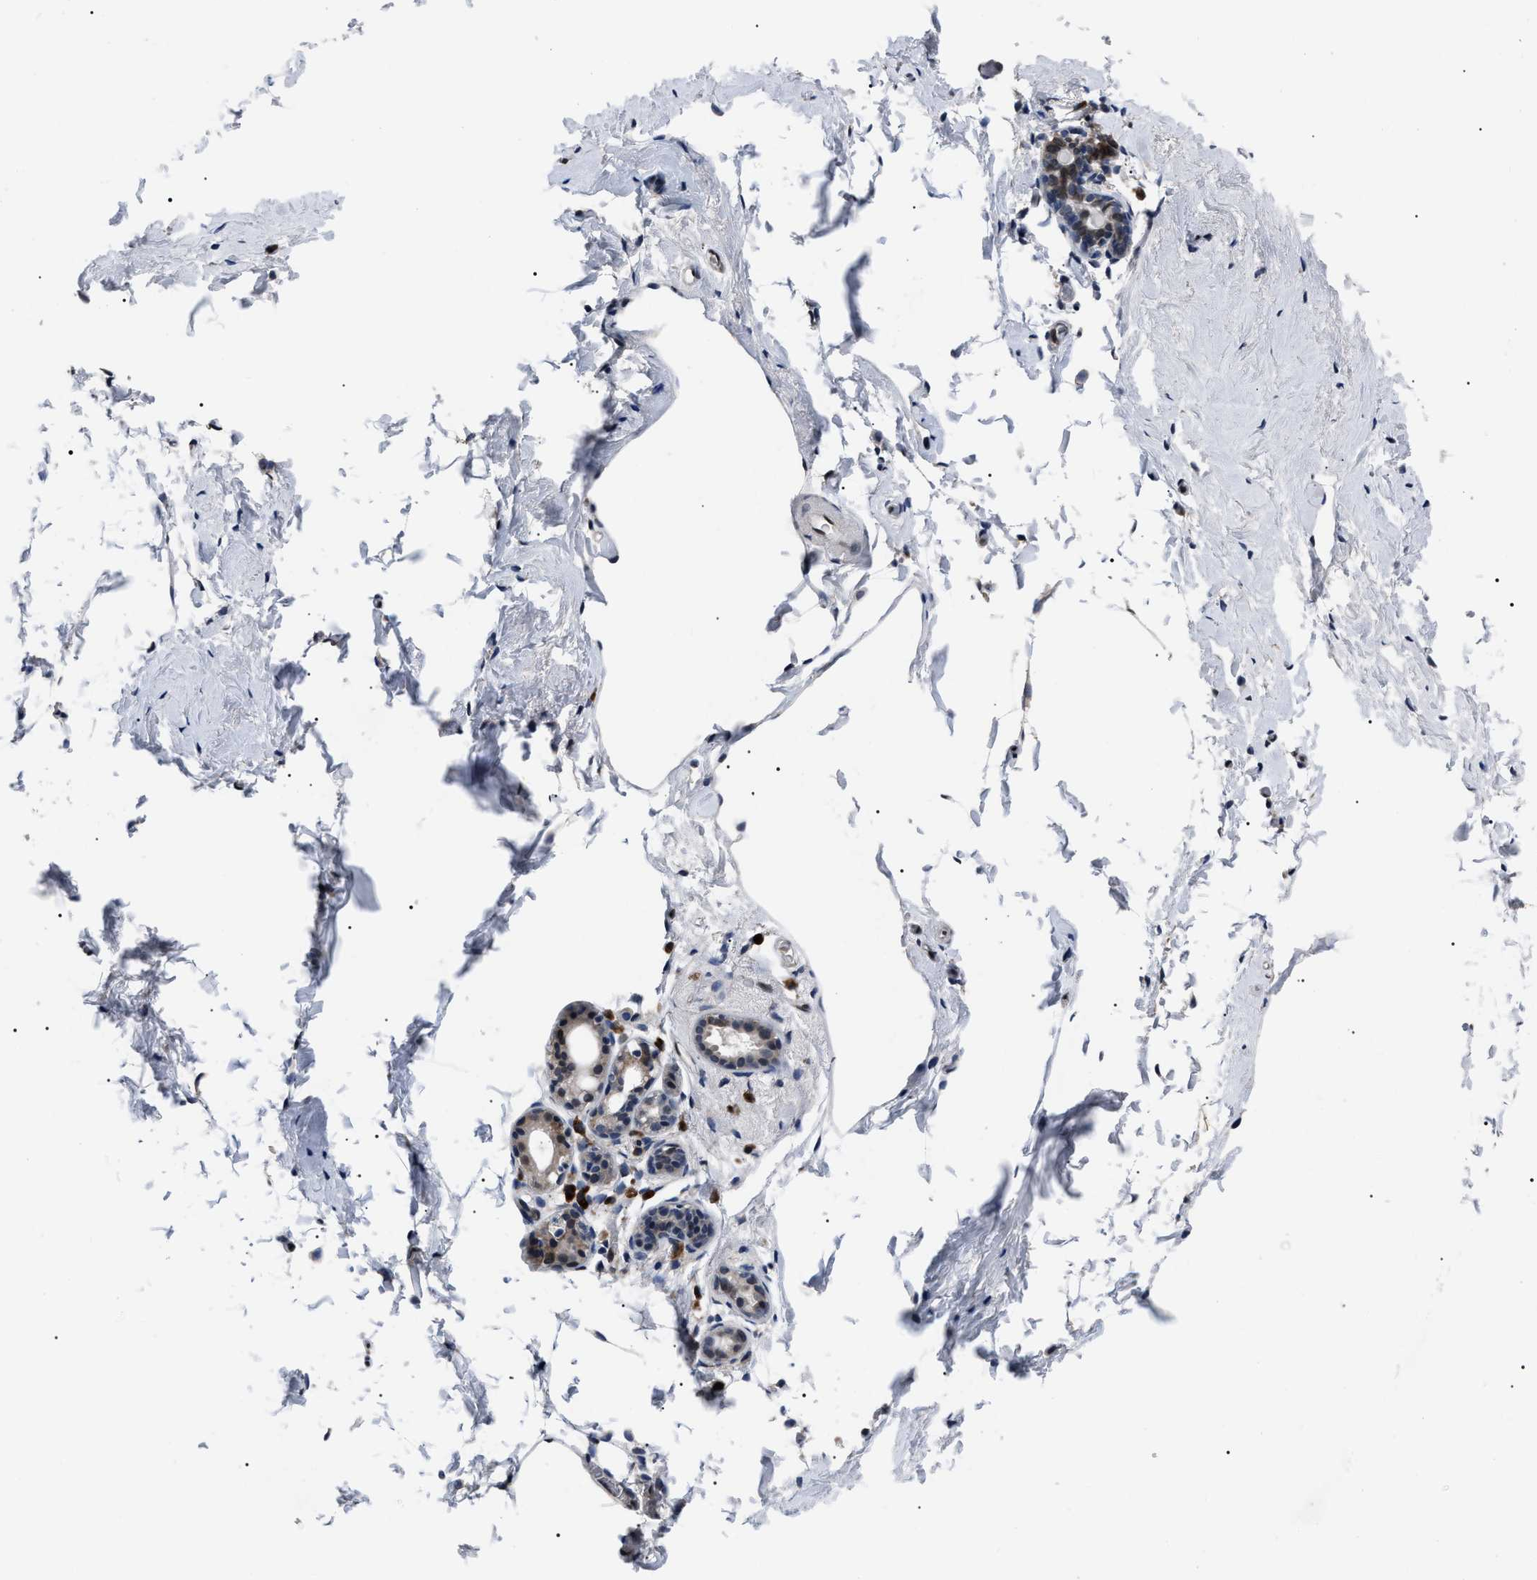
{"staining": {"intensity": "negative", "quantity": "none", "location": "none"}, "tissue": "breast", "cell_type": "Adipocytes", "image_type": "normal", "snomed": [{"axis": "morphology", "description": "Normal tissue, NOS"}, {"axis": "topography", "description": "Breast"}], "caption": "Micrograph shows no significant protein positivity in adipocytes of unremarkable breast.", "gene": "LRRC14", "patient": {"sex": "female", "age": 62}}